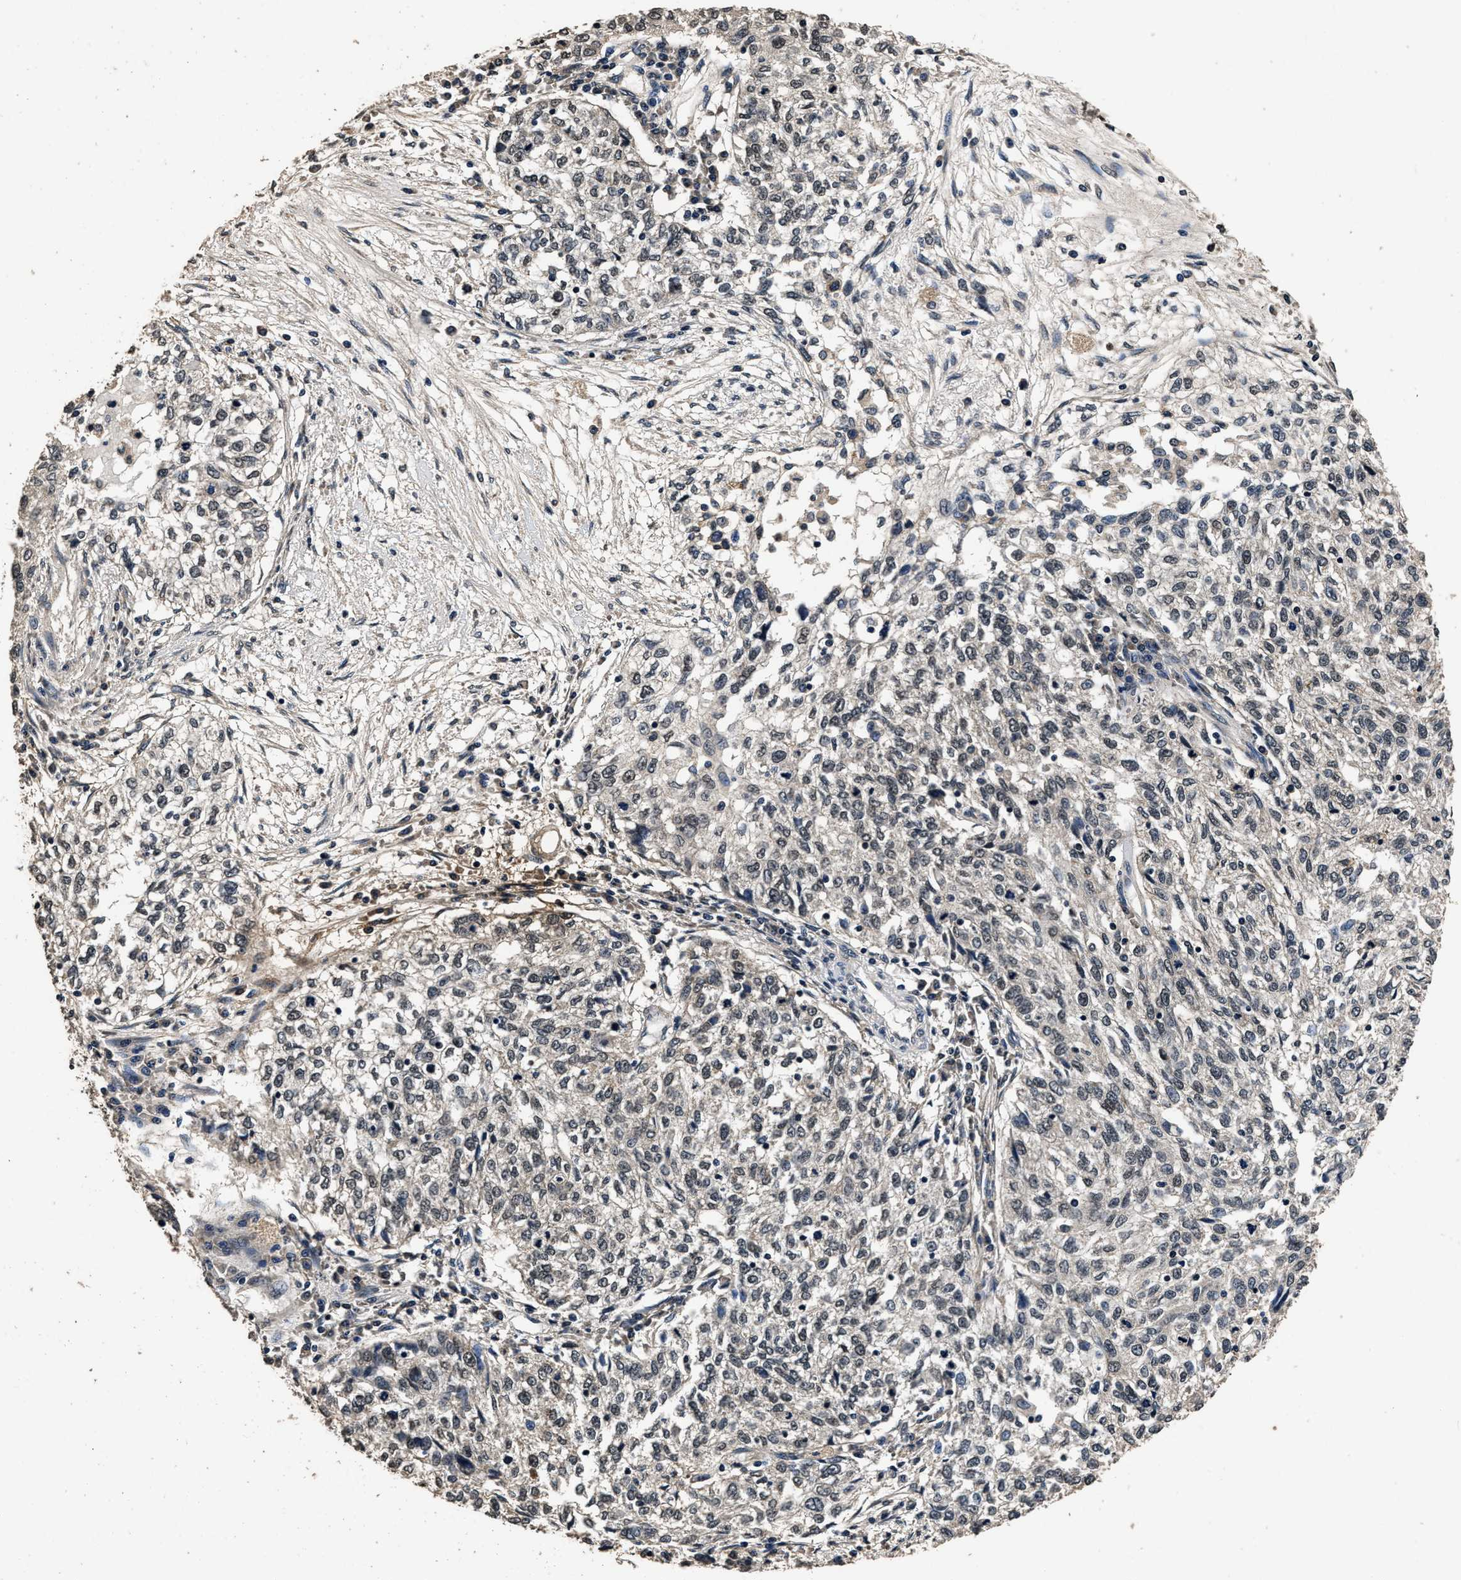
{"staining": {"intensity": "weak", "quantity": "<25%", "location": "nuclear"}, "tissue": "cervical cancer", "cell_type": "Tumor cells", "image_type": "cancer", "snomed": [{"axis": "morphology", "description": "Squamous cell carcinoma, NOS"}, {"axis": "topography", "description": "Cervix"}], "caption": "The micrograph shows no staining of tumor cells in cervical cancer (squamous cell carcinoma).", "gene": "CSTF1", "patient": {"sex": "female", "age": 57}}